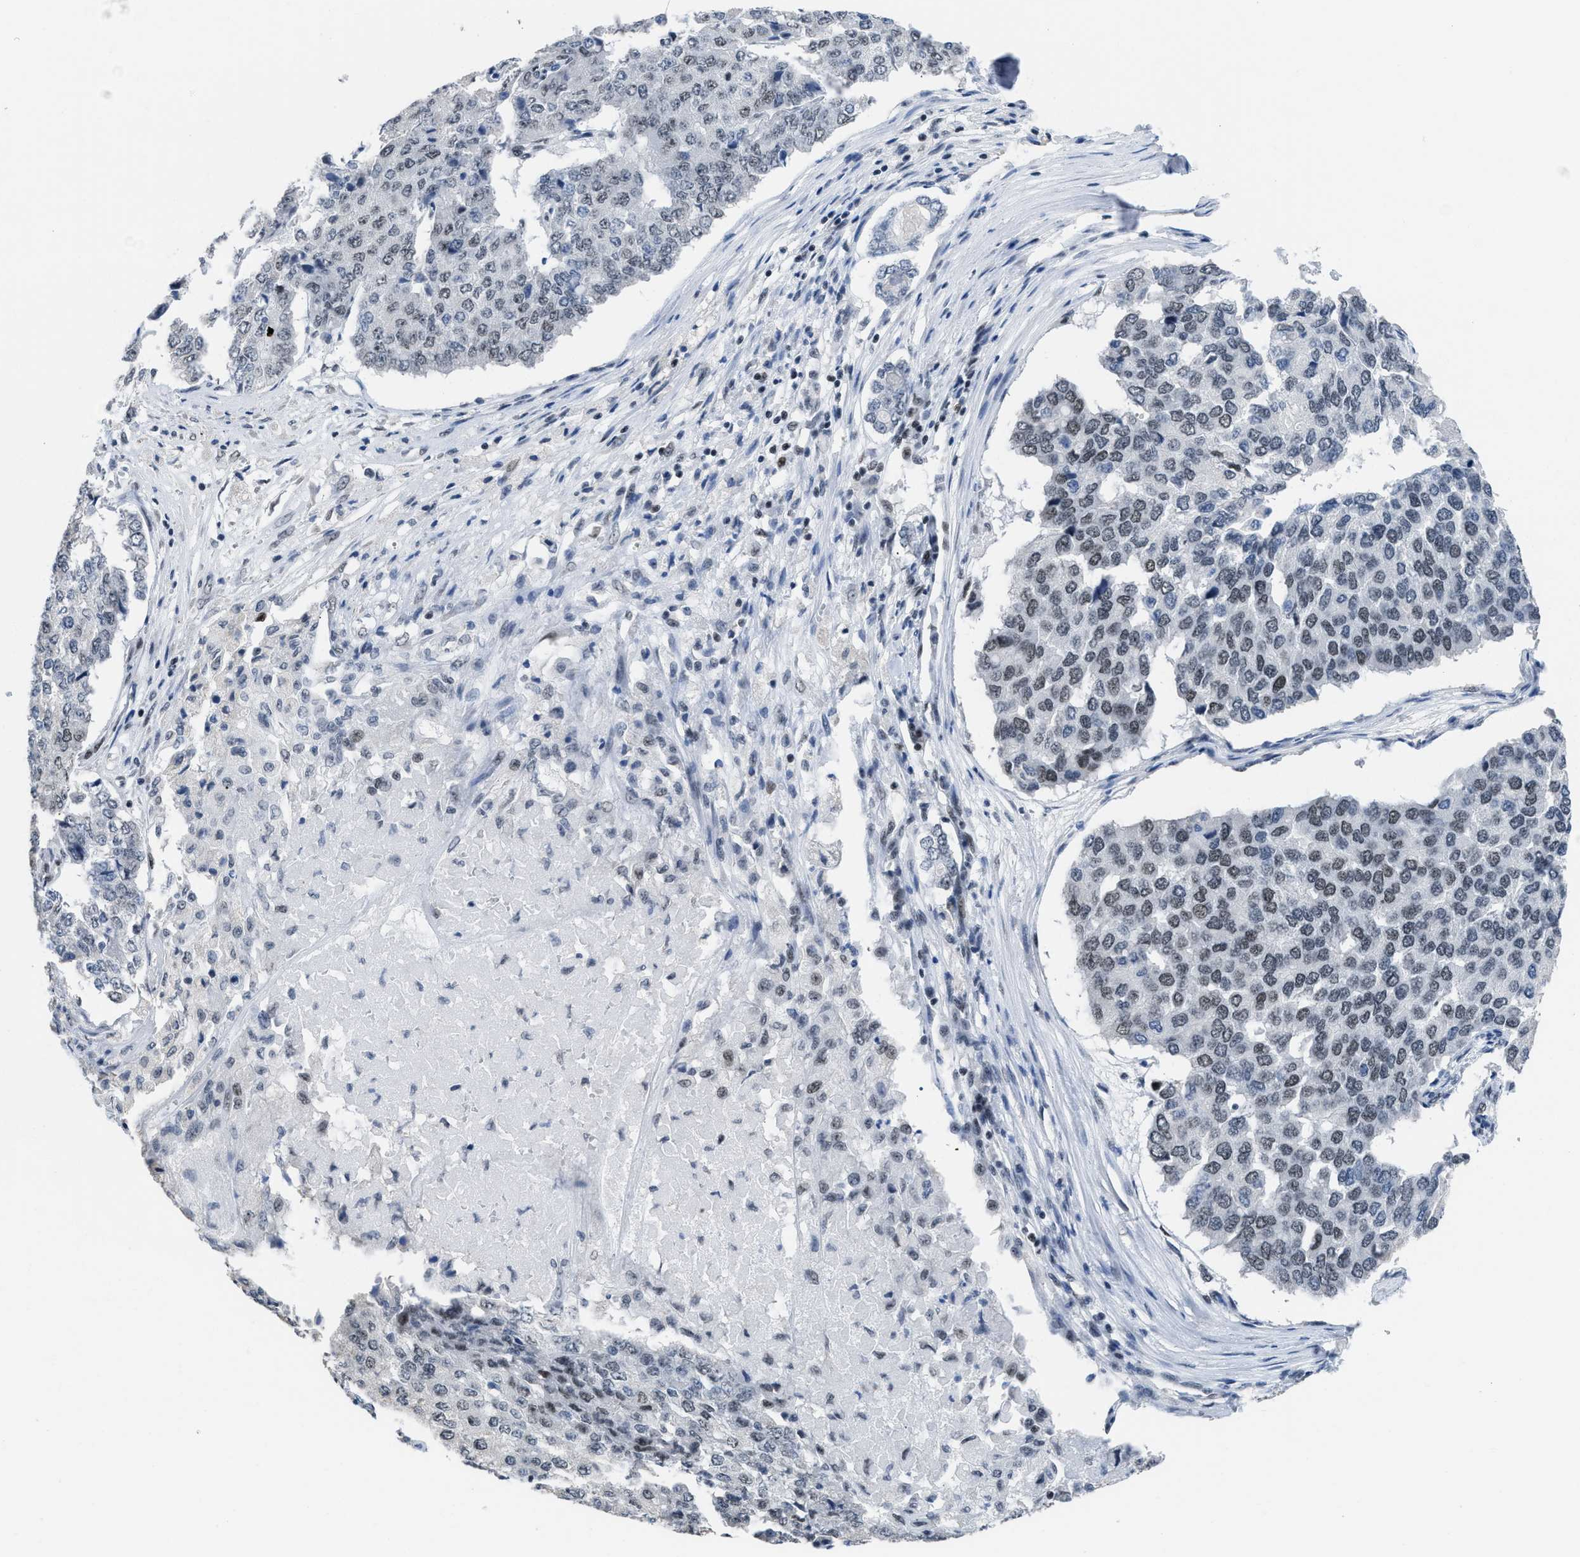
{"staining": {"intensity": "weak", "quantity": ">75%", "location": "nuclear"}, "tissue": "pancreatic cancer", "cell_type": "Tumor cells", "image_type": "cancer", "snomed": [{"axis": "morphology", "description": "Adenocarcinoma, NOS"}, {"axis": "topography", "description": "Pancreas"}], "caption": "Pancreatic cancer stained with DAB immunohistochemistry (IHC) exhibits low levels of weak nuclear staining in approximately >75% of tumor cells.", "gene": "TERF2IP", "patient": {"sex": "male", "age": 50}}